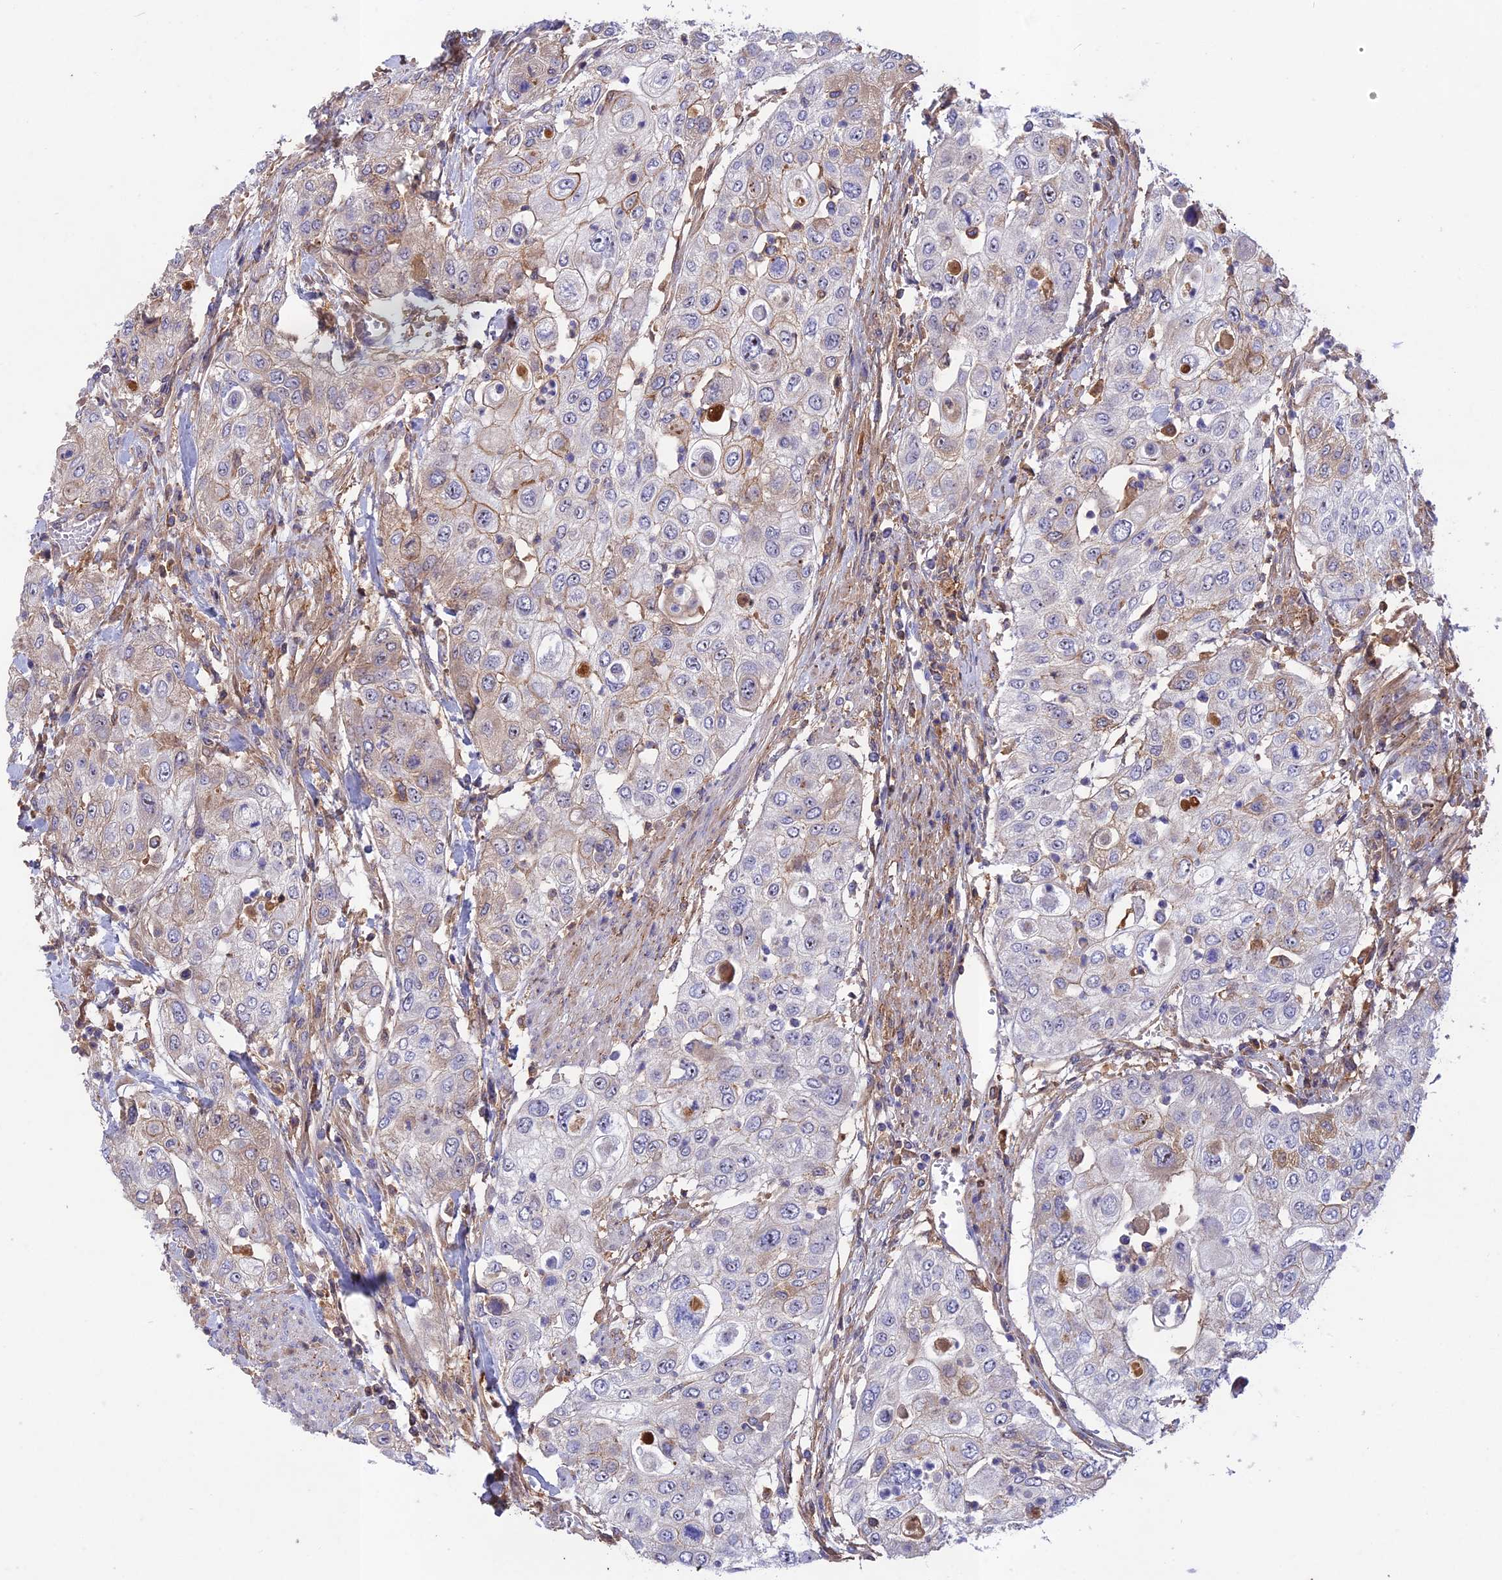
{"staining": {"intensity": "weak", "quantity": "<25%", "location": "cytoplasmic/membranous"}, "tissue": "urothelial cancer", "cell_type": "Tumor cells", "image_type": "cancer", "snomed": [{"axis": "morphology", "description": "Urothelial carcinoma, High grade"}, {"axis": "topography", "description": "Urinary bladder"}], "caption": "This is an immunohistochemistry micrograph of high-grade urothelial carcinoma. There is no positivity in tumor cells.", "gene": "ADO", "patient": {"sex": "female", "age": 79}}